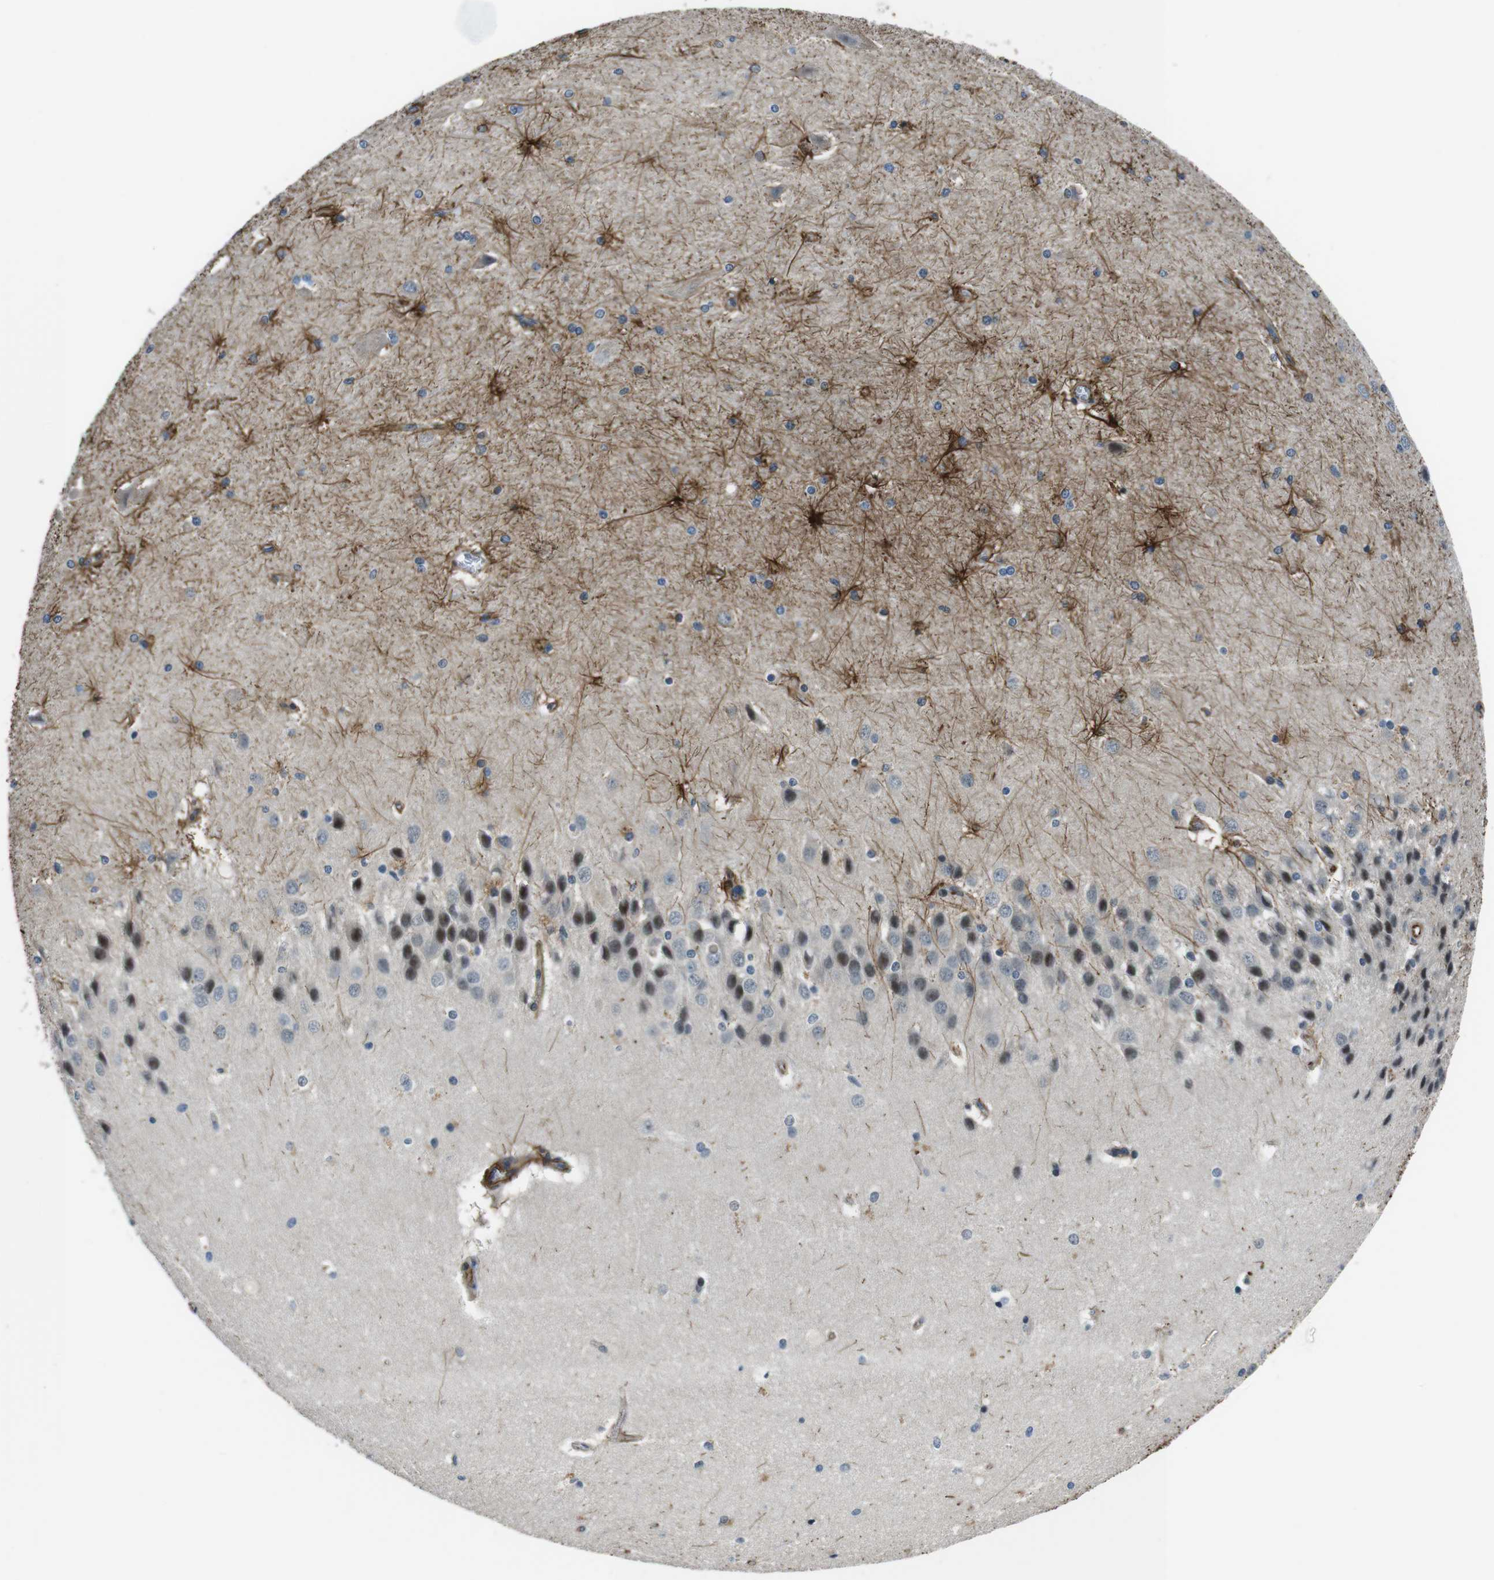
{"staining": {"intensity": "negative", "quantity": "none", "location": "none"}, "tissue": "hippocampus", "cell_type": "Glial cells", "image_type": "normal", "snomed": [{"axis": "morphology", "description": "Normal tissue, NOS"}, {"axis": "topography", "description": "Hippocampus"}], "caption": "Hippocampus stained for a protein using immunohistochemistry shows no positivity glial cells.", "gene": "LRRC49", "patient": {"sex": "female", "age": 19}}